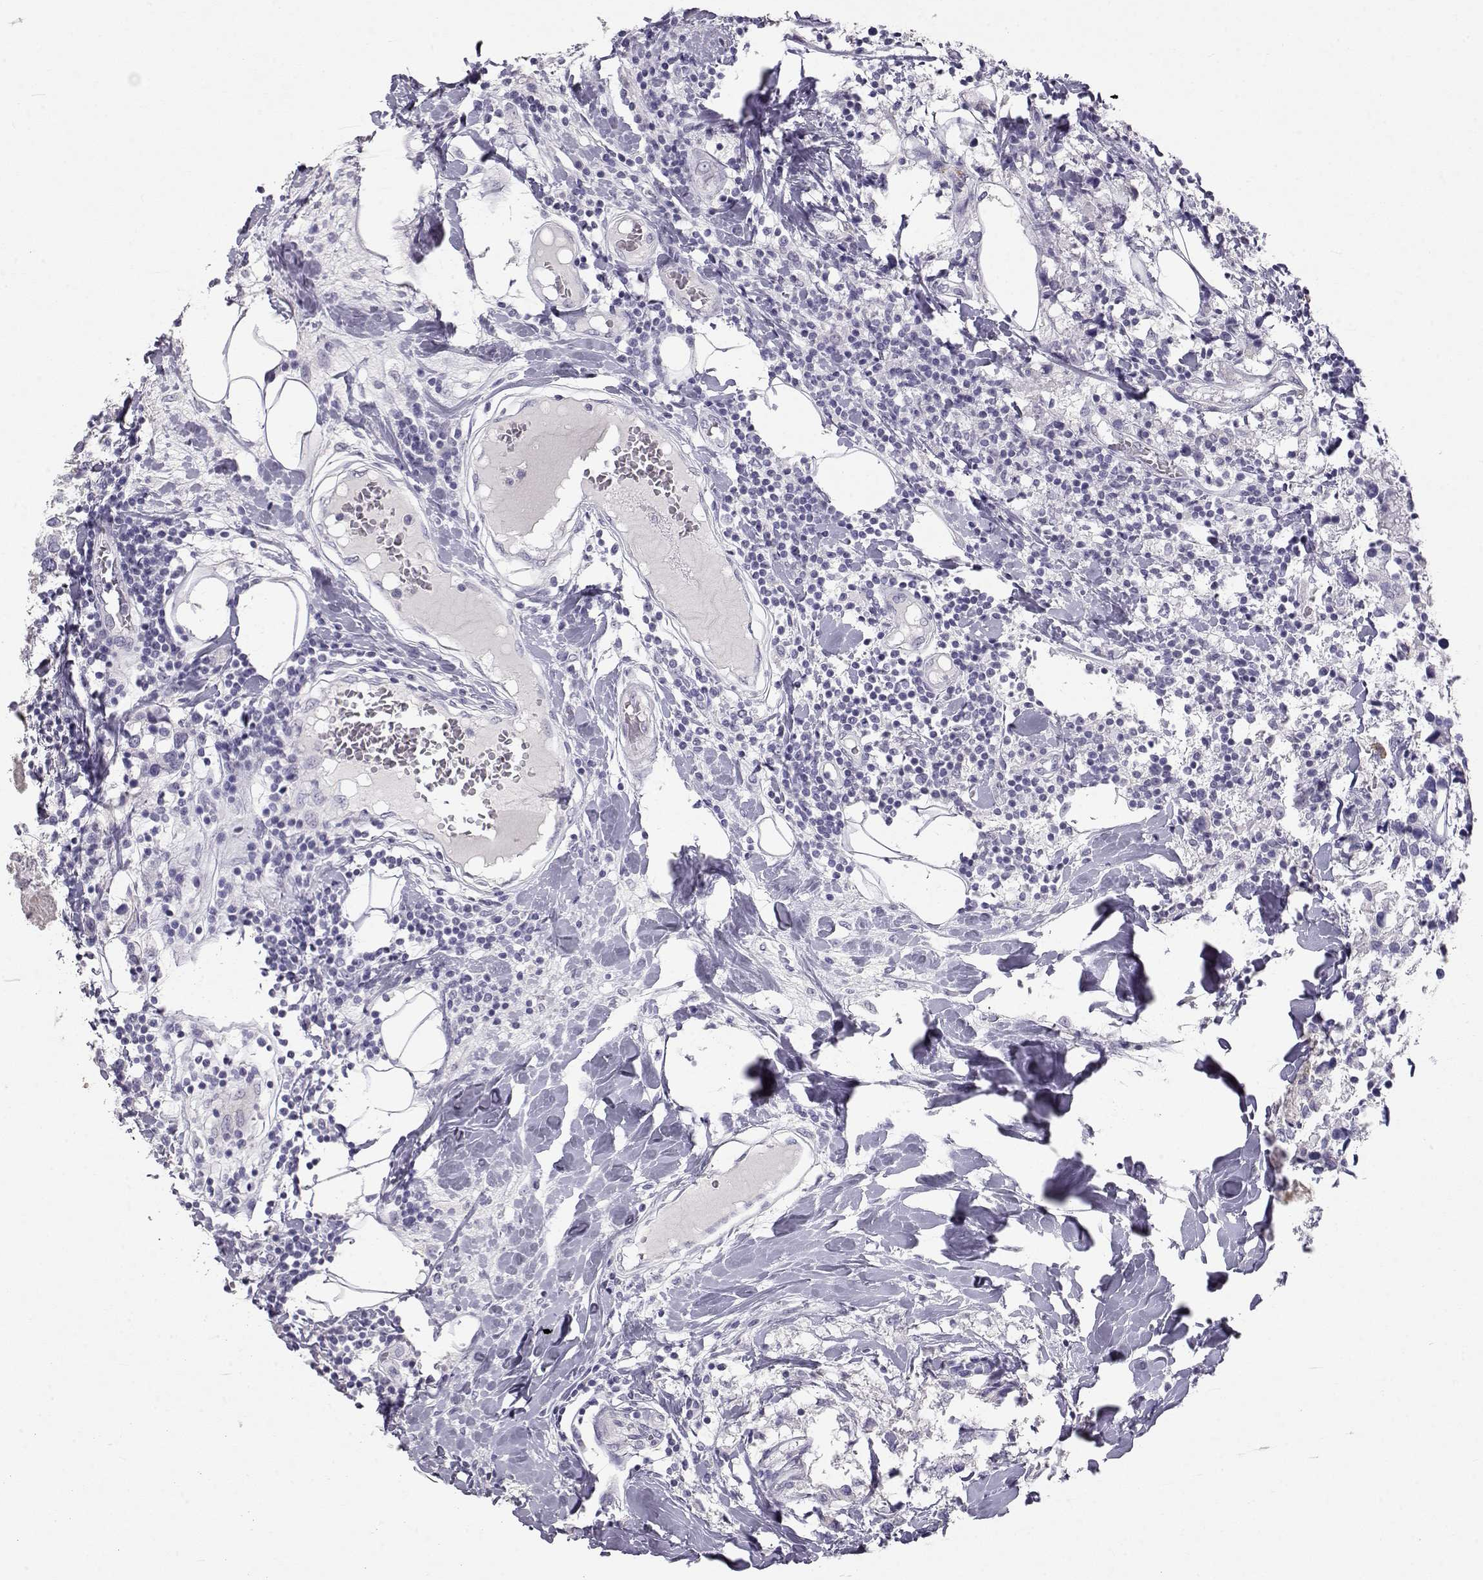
{"staining": {"intensity": "negative", "quantity": "none", "location": "none"}, "tissue": "breast cancer", "cell_type": "Tumor cells", "image_type": "cancer", "snomed": [{"axis": "morphology", "description": "Lobular carcinoma"}, {"axis": "topography", "description": "Breast"}], "caption": "IHC micrograph of neoplastic tissue: human breast cancer (lobular carcinoma) stained with DAB (3,3'-diaminobenzidine) reveals no significant protein expression in tumor cells. The staining was performed using DAB (3,3'-diaminobenzidine) to visualize the protein expression in brown, while the nuclei were stained in blue with hematoxylin (Magnification: 20x).", "gene": "LAMB3", "patient": {"sex": "female", "age": 59}}